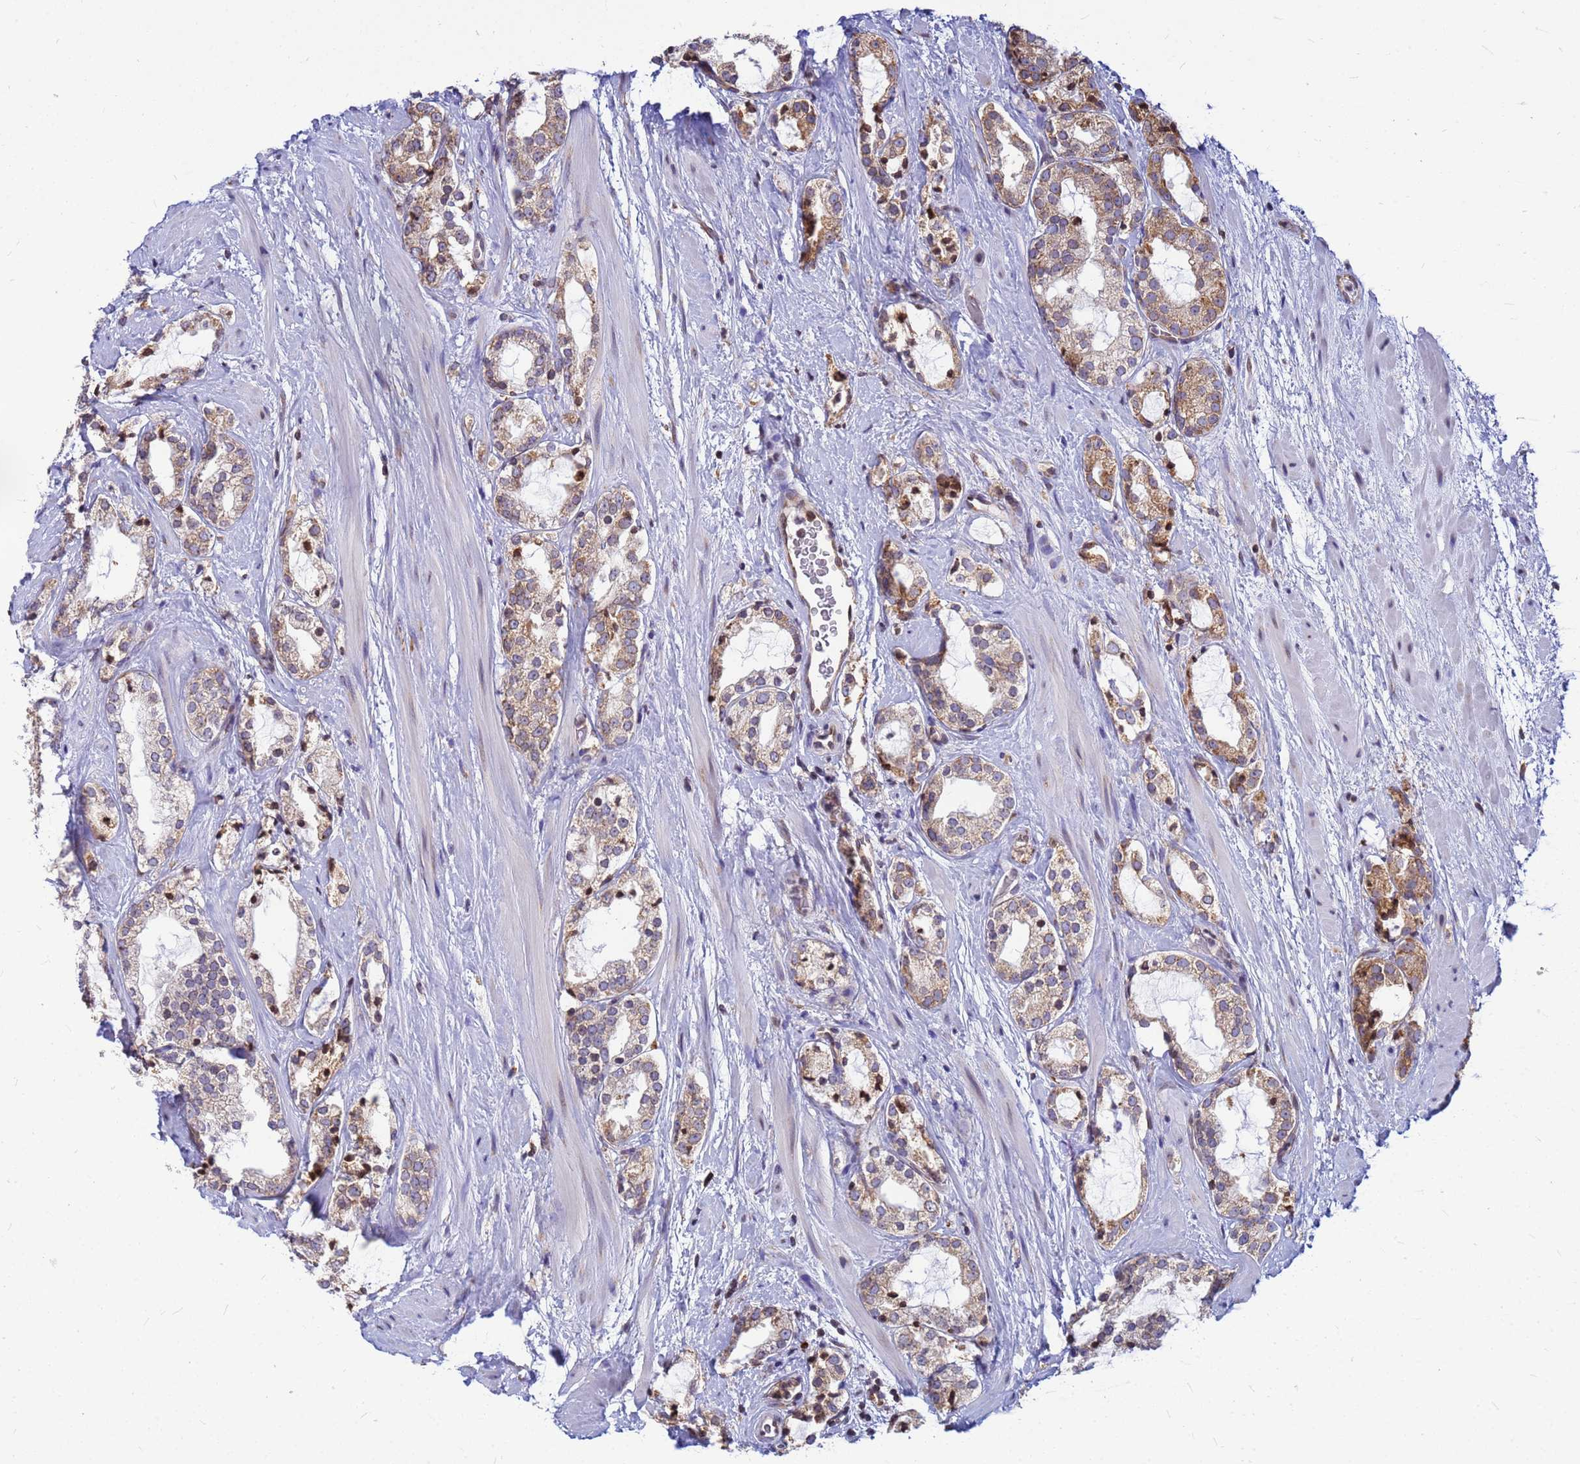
{"staining": {"intensity": "moderate", "quantity": "25%-75%", "location": "cytoplasmic/membranous"}, "tissue": "prostate cancer", "cell_type": "Tumor cells", "image_type": "cancer", "snomed": [{"axis": "morphology", "description": "Adenocarcinoma, High grade"}, {"axis": "topography", "description": "Prostate"}], "caption": "Prostate cancer (high-grade adenocarcinoma) stained with a brown dye exhibits moderate cytoplasmic/membranous positive staining in approximately 25%-75% of tumor cells.", "gene": "SSR4", "patient": {"sex": "male", "age": 64}}